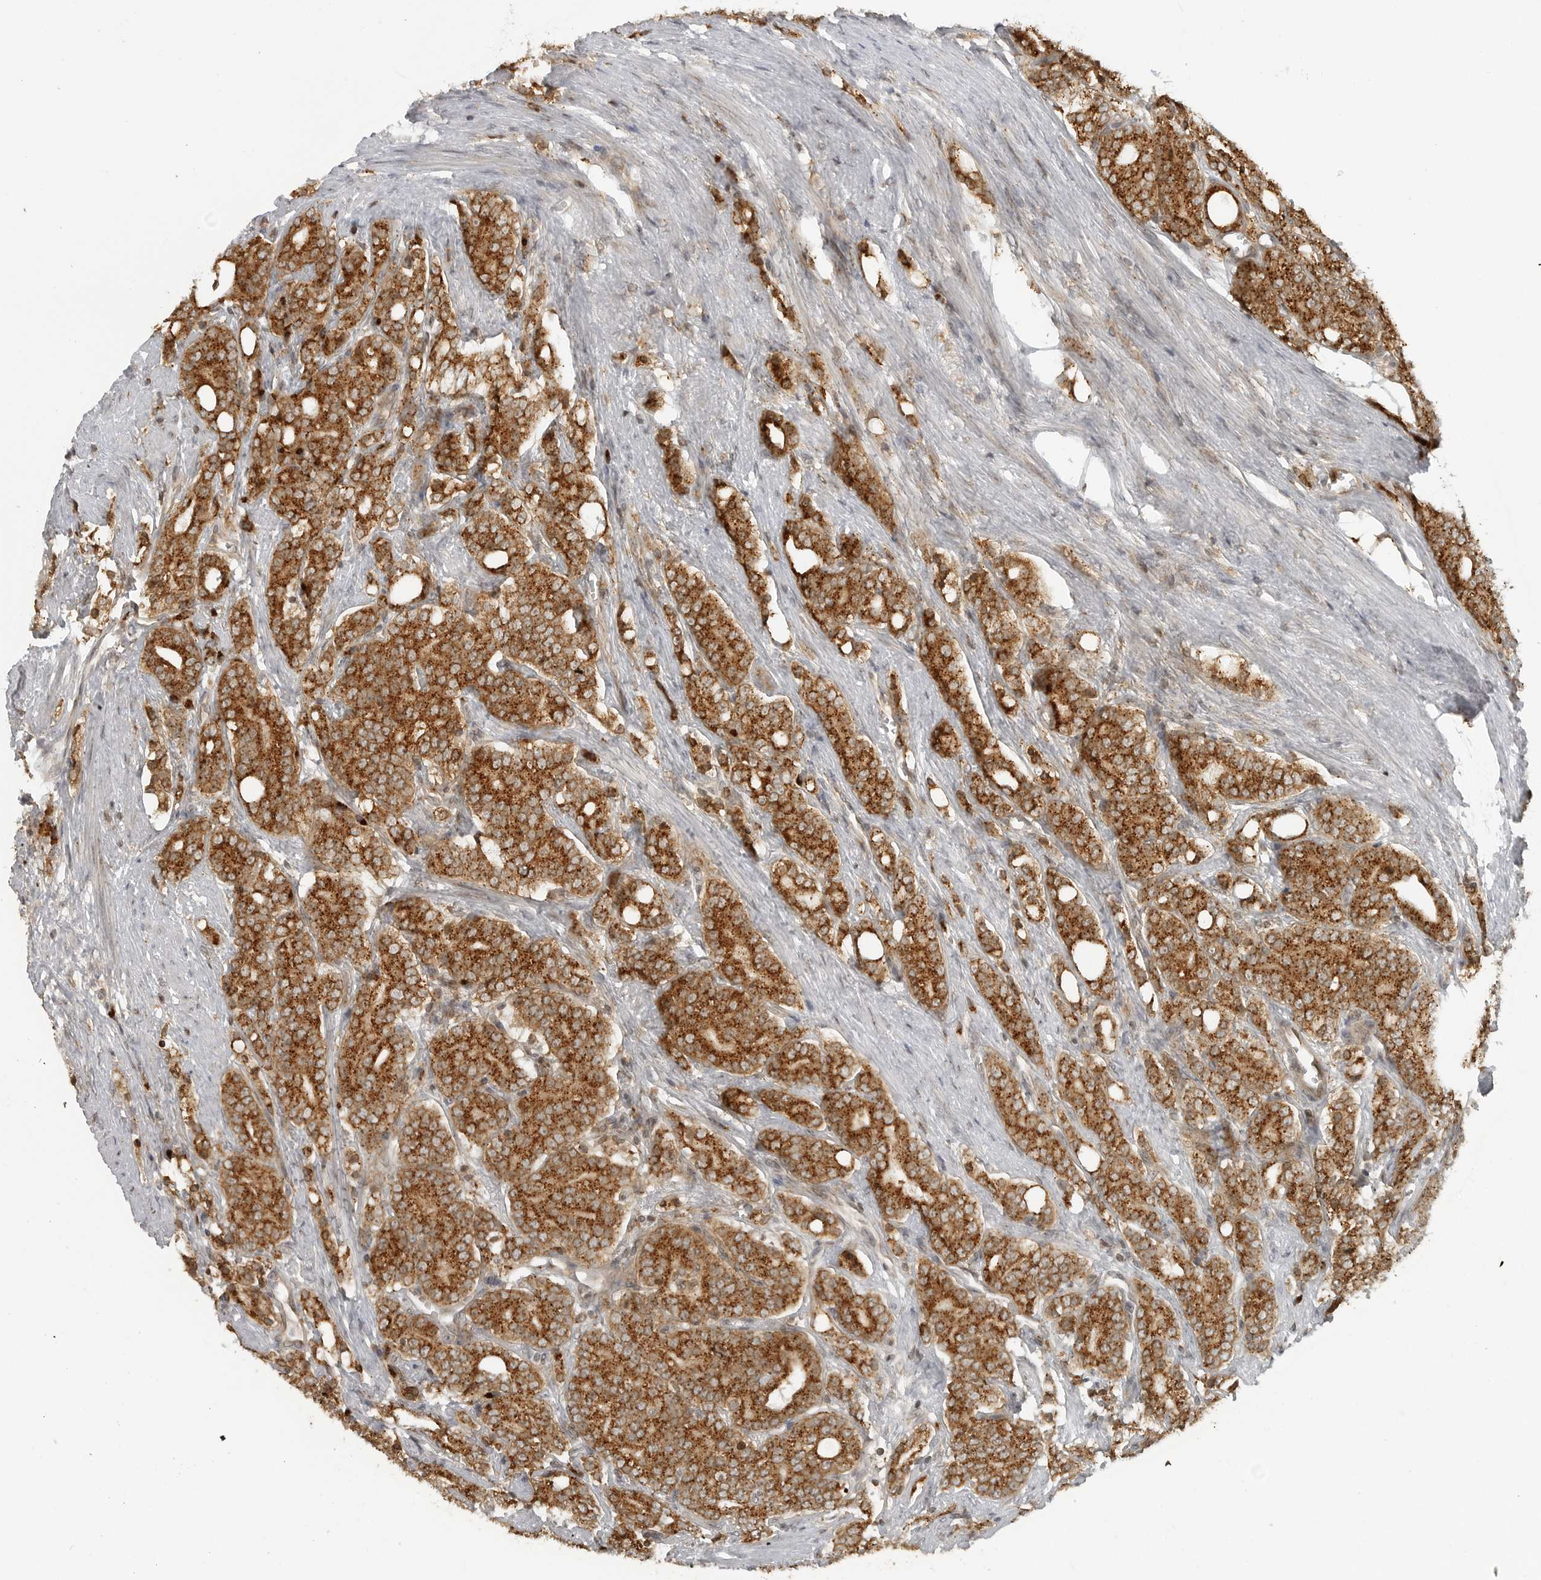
{"staining": {"intensity": "strong", "quantity": ">75%", "location": "cytoplasmic/membranous"}, "tissue": "prostate cancer", "cell_type": "Tumor cells", "image_type": "cancer", "snomed": [{"axis": "morphology", "description": "Adenocarcinoma, High grade"}, {"axis": "topography", "description": "Prostate"}], "caption": "Protein staining exhibits strong cytoplasmic/membranous positivity in about >75% of tumor cells in prostate high-grade adenocarcinoma.", "gene": "COPA", "patient": {"sex": "male", "age": 57}}